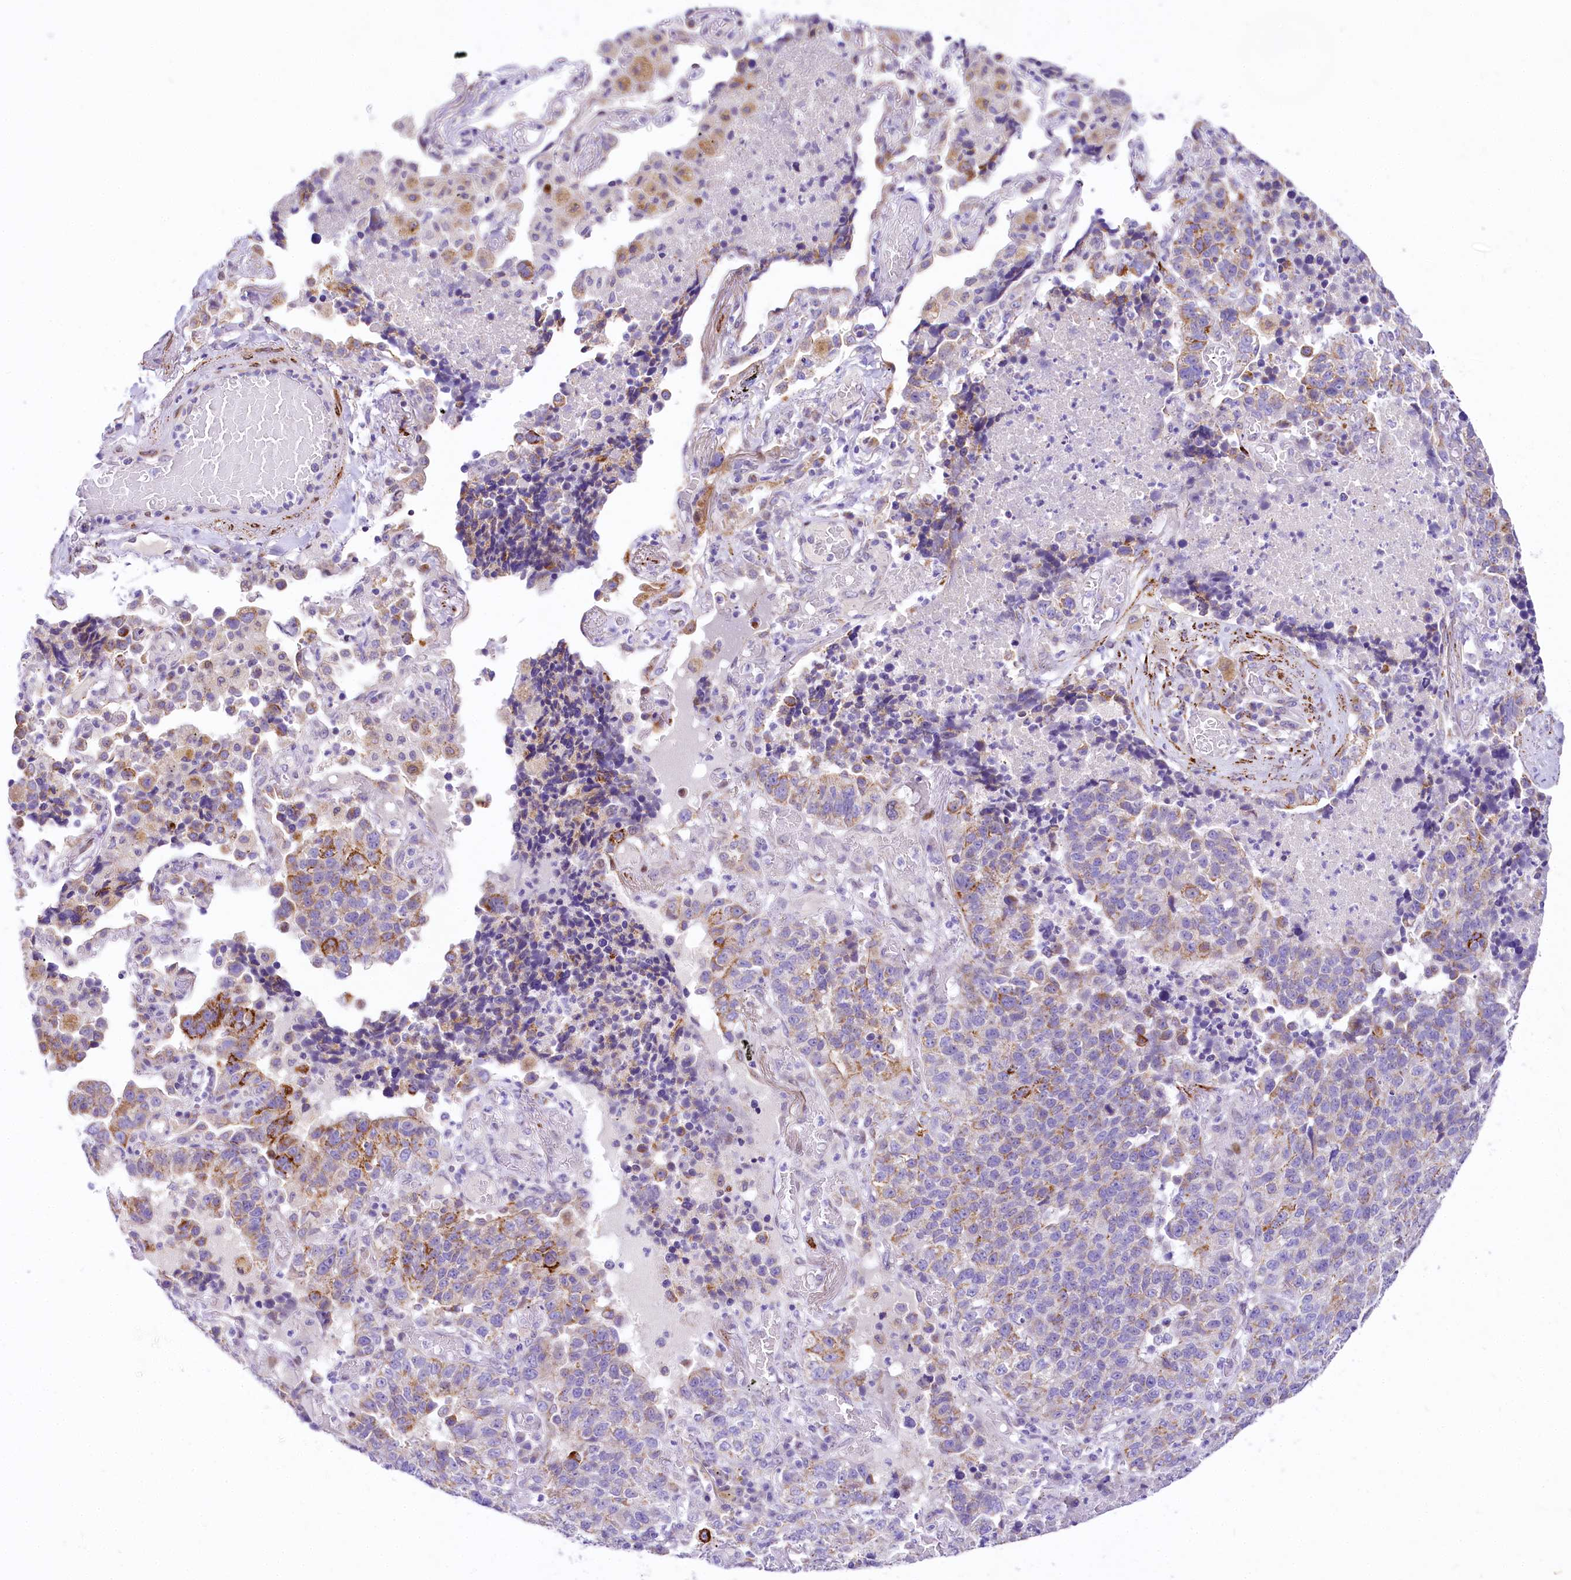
{"staining": {"intensity": "moderate", "quantity": "<25%", "location": "cytoplasmic/membranous"}, "tissue": "lung cancer", "cell_type": "Tumor cells", "image_type": "cancer", "snomed": [{"axis": "morphology", "description": "Adenocarcinoma, NOS"}, {"axis": "topography", "description": "Lung"}], "caption": "High-power microscopy captured an IHC photomicrograph of adenocarcinoma (lung), revealing moderate cytoplasmic/membranous staining in approximately <25% of tumor cells.", "gene": "PPIP5K2", "patient": {"sex": "male", "age": 49}}